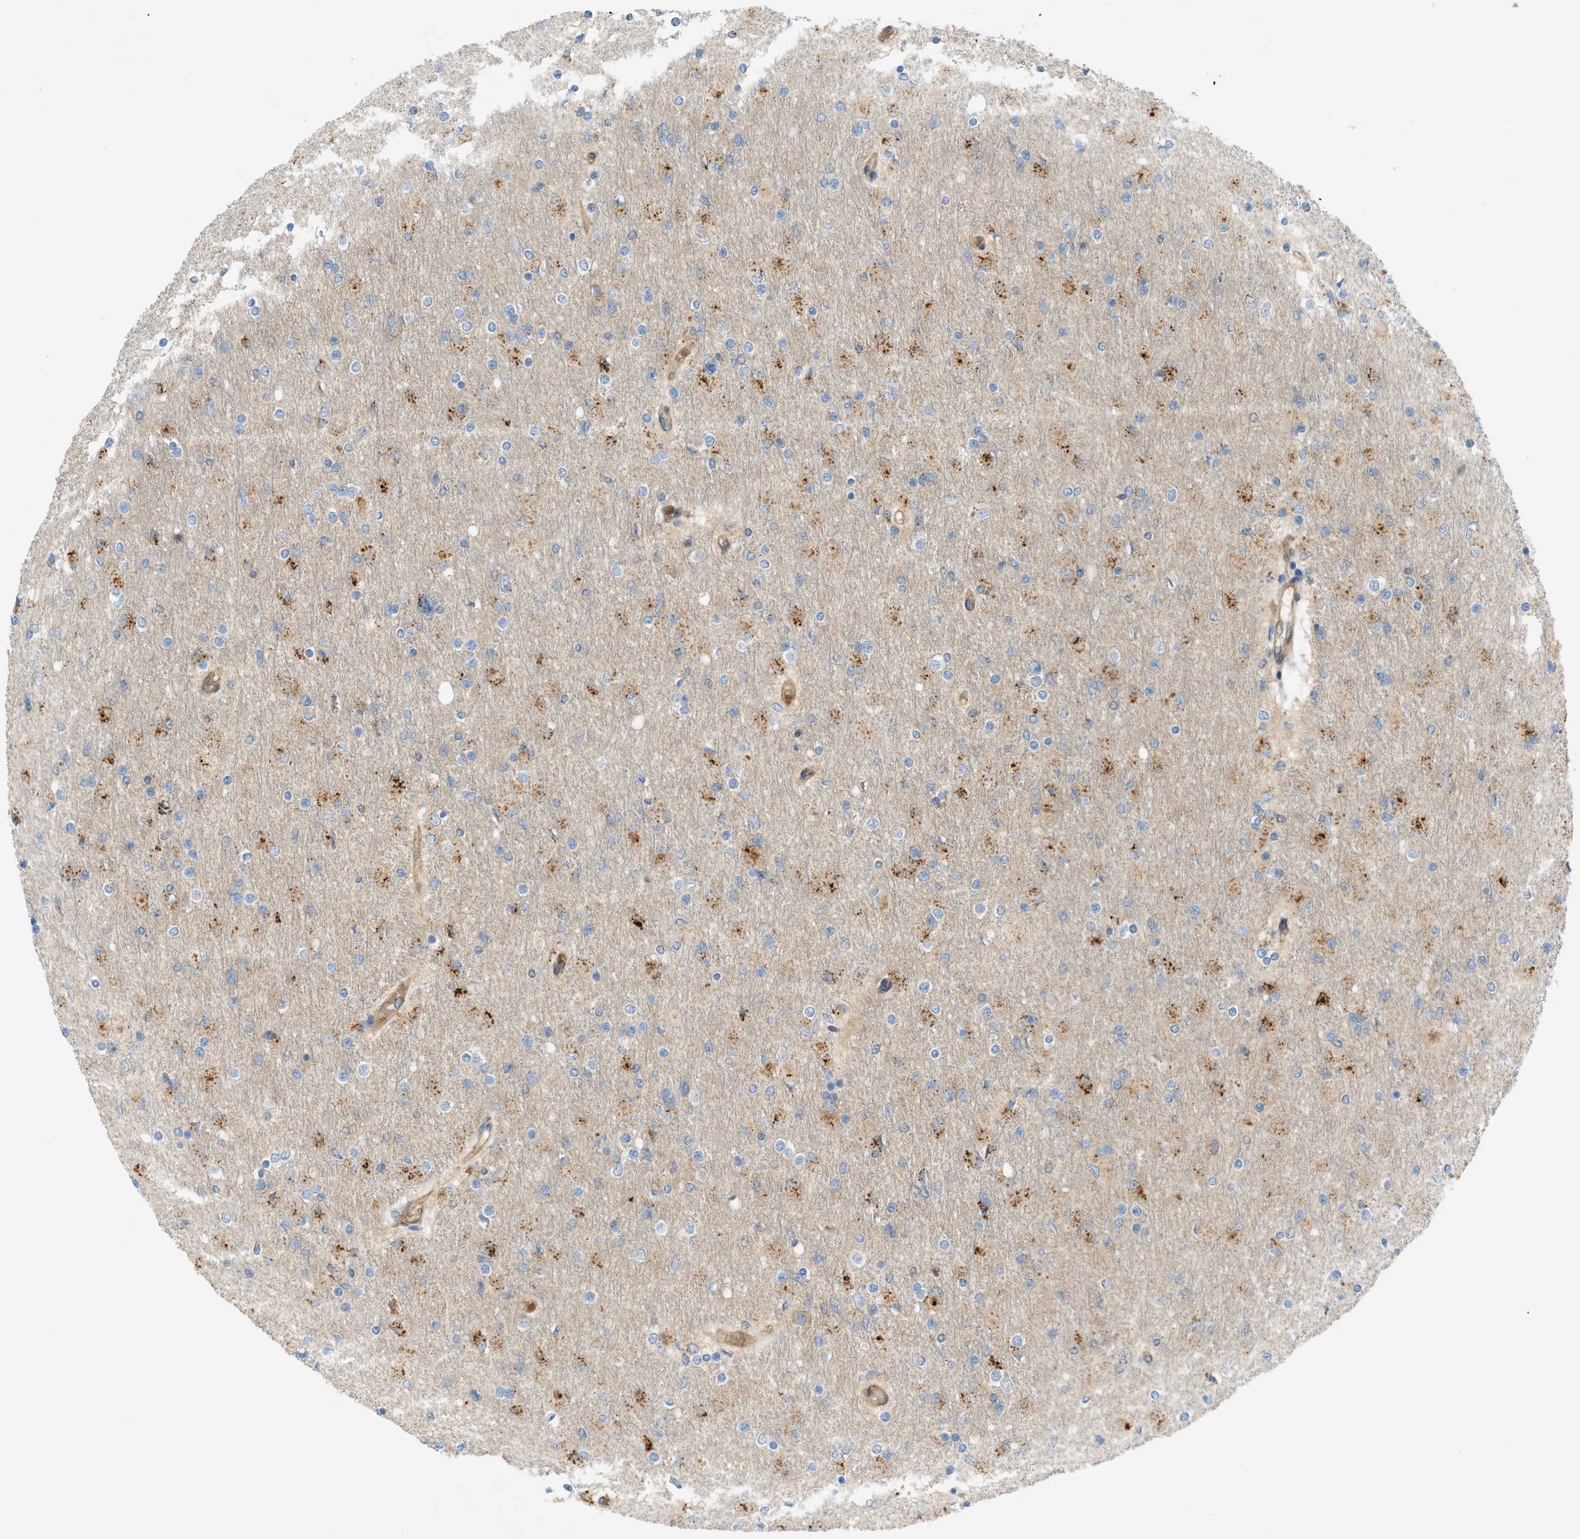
{"staining": {"intensity": "moderate", "quantity": "25%-75%", "location": "cytoplasmic/membranous"}, "tissue": "glioma", "cell_type": "Tumor cells", "image_type": "cancer", "snomed": [{"axis": "morphology", "description": "Glioma, malignant, High grade"}, {"axis": "topography", "description": "Cerebral cortex"}], "caption": "Approximately 25%-75% of tumor cells in glioma demonstrate moderate cytoplasmic/membranous protein positivity as visualized by brown immunohistochemical staining.", "gene": "GRK6", "patient": {"sex": "female", "age": 36}}